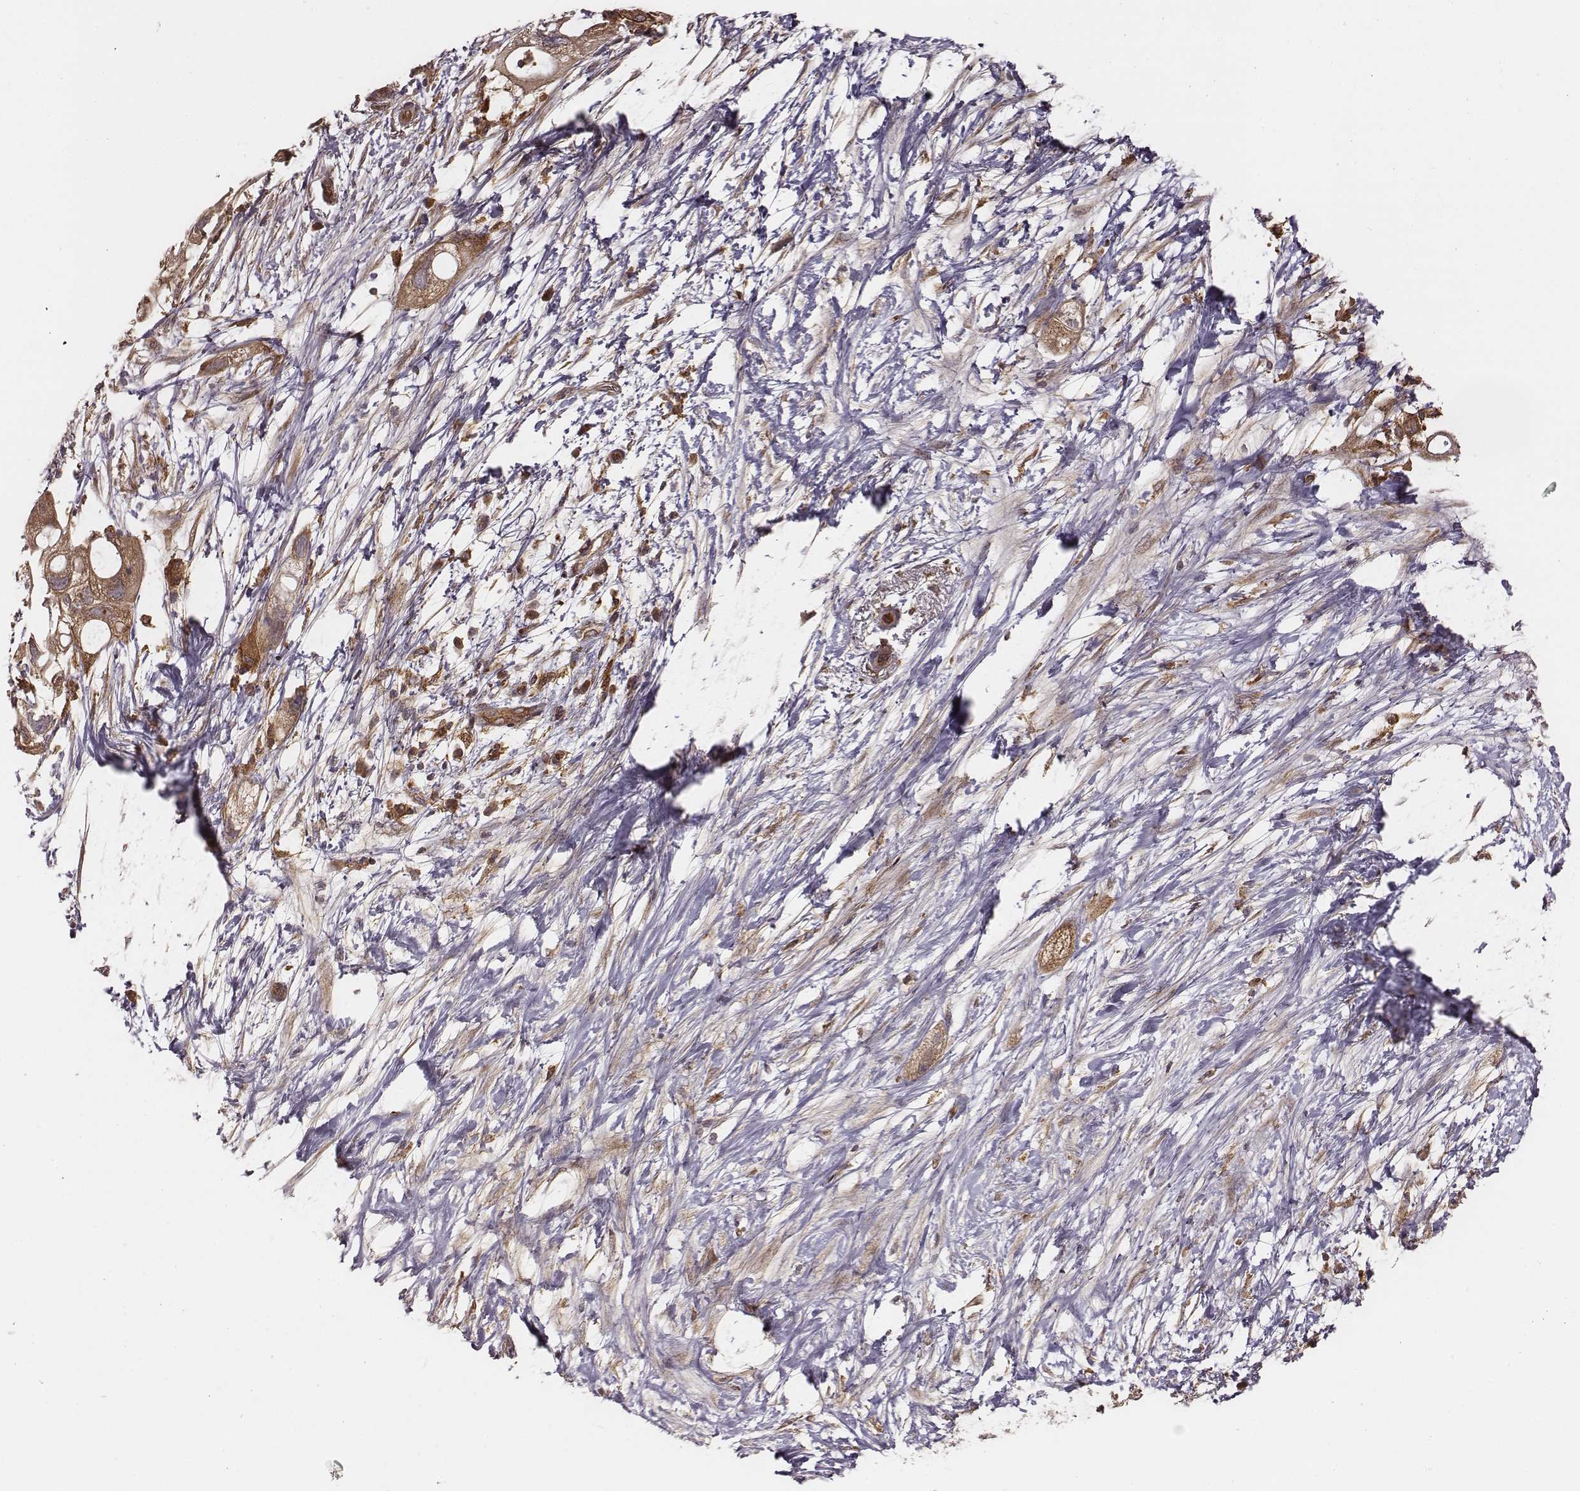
{"staining": {"intensity": "strong", "quantity": ">75%", "location": "cytoplasmic/membranous"}, "tissue": "pancreatic cancer", "cell_type": "Tumor cells", "image_type": "cancer", "snomed": [{"axis": "morphology", "description": "Adenocarcinoma, NOS"}, {"axis": "topography", "description": "Pancreas"}], "caption": "Pancreatic adenocarcinoma stained for a protein (brown) reveals strong cytoplasmic/membranous positive staining in about >75% of tumor cells.", "gene": "VPS26A", "patient": {"sex": "female", "age": 72}}